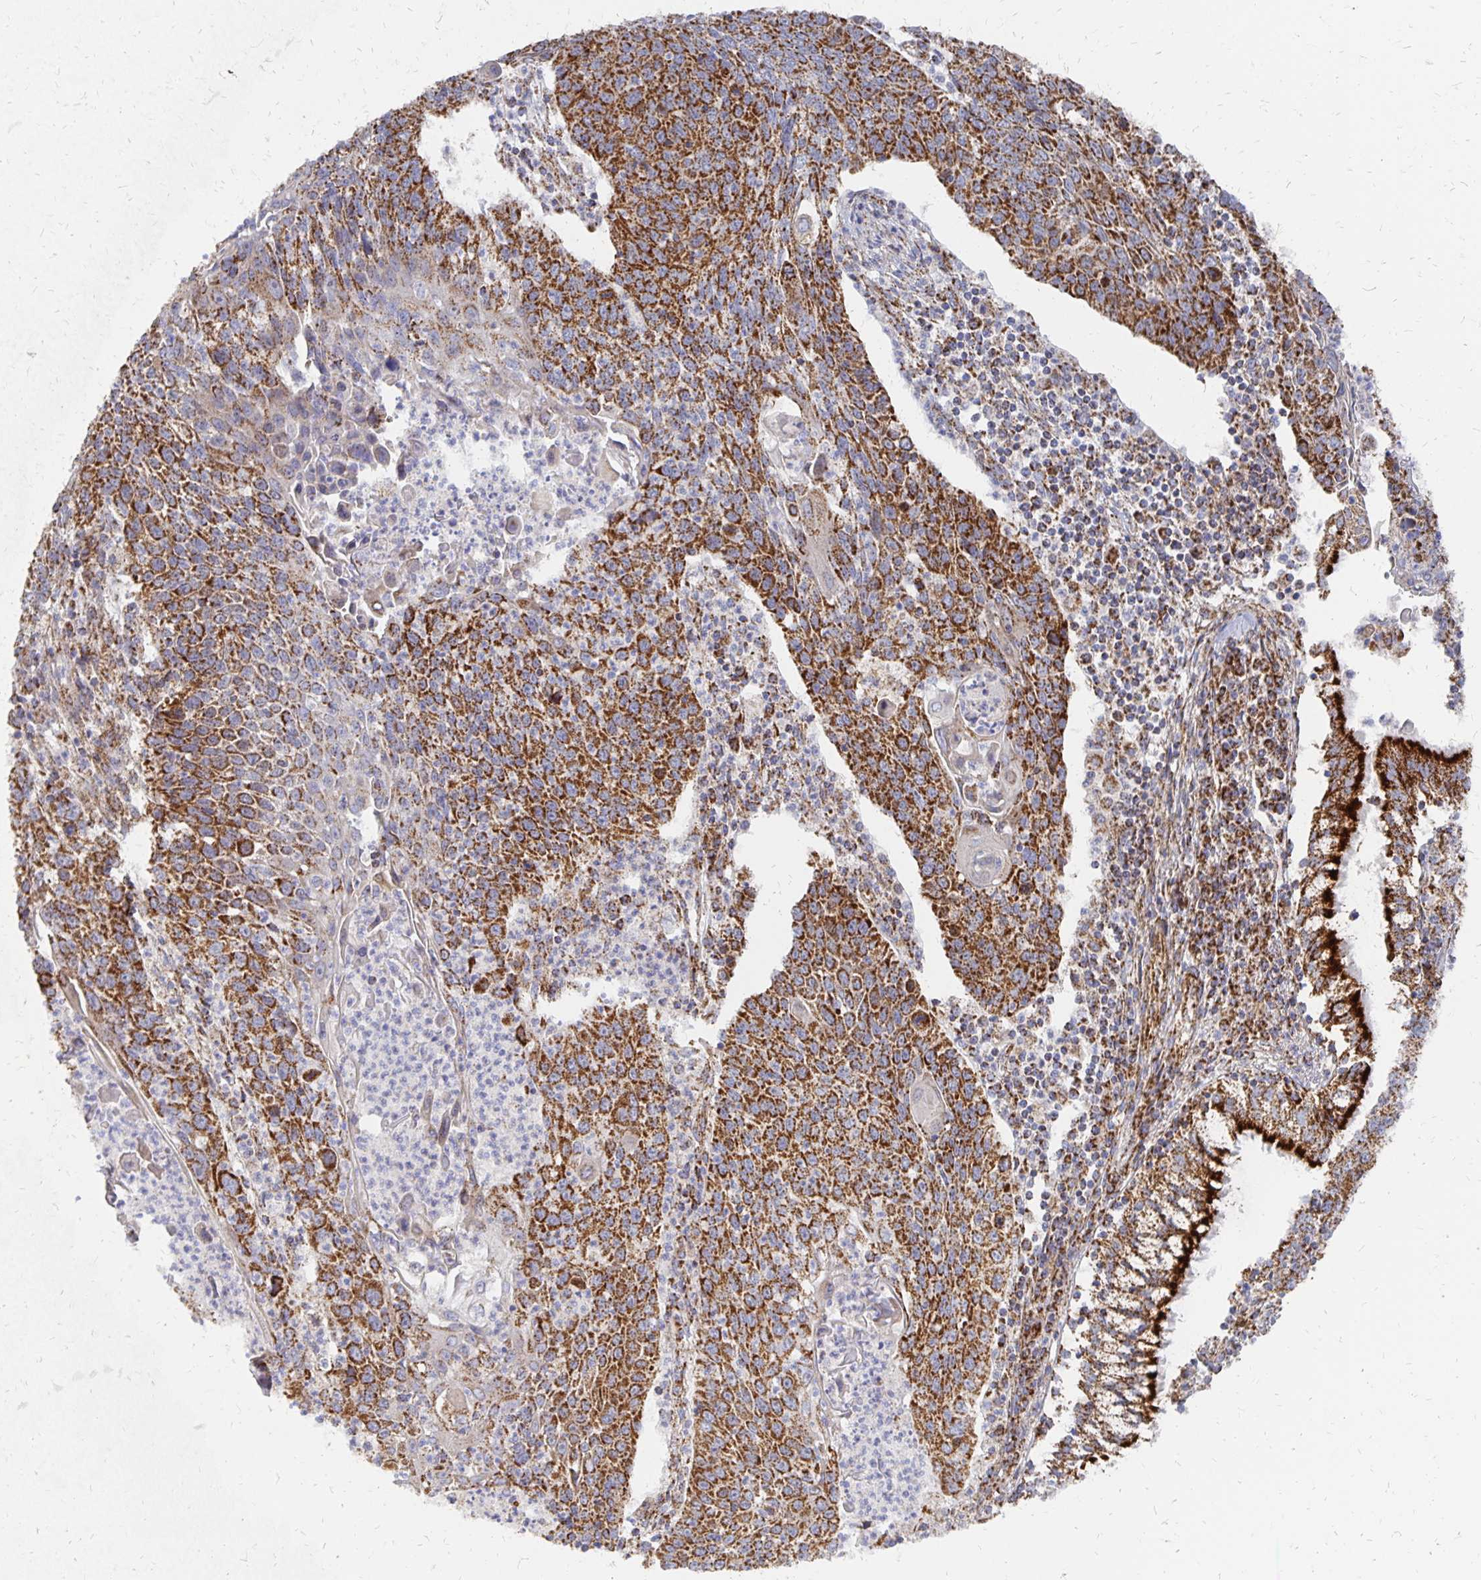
{"staining": {"intensity": "strong", "quantity": ">75%", "location": "cytoplasmic/membranous"}, "tissue": "lung cancer", "cell_type": "Tumor cells", "image_type": "cancer", "snomed": [{"axis": "morphology", "description": "Squamous cell carcinoma, NOS"}, {"axis": "morphology", "description": "Squamous cell carcinoma, metastatic, NOS"}, {"axis": "topography", "description": "Lung"}, {"axis": "topography", "description": "Pleura, NOS"}], "caption": "An IHC histopathology image of tumor tissue is shown. Protein staining in brown labels strong cytoplasmic/membranous positivity in lung cancer (metastatic squamous cell carcinoma) within tumor cells.", "gene": "STOML2", "patient": {"sex": "male", "age": 72}}